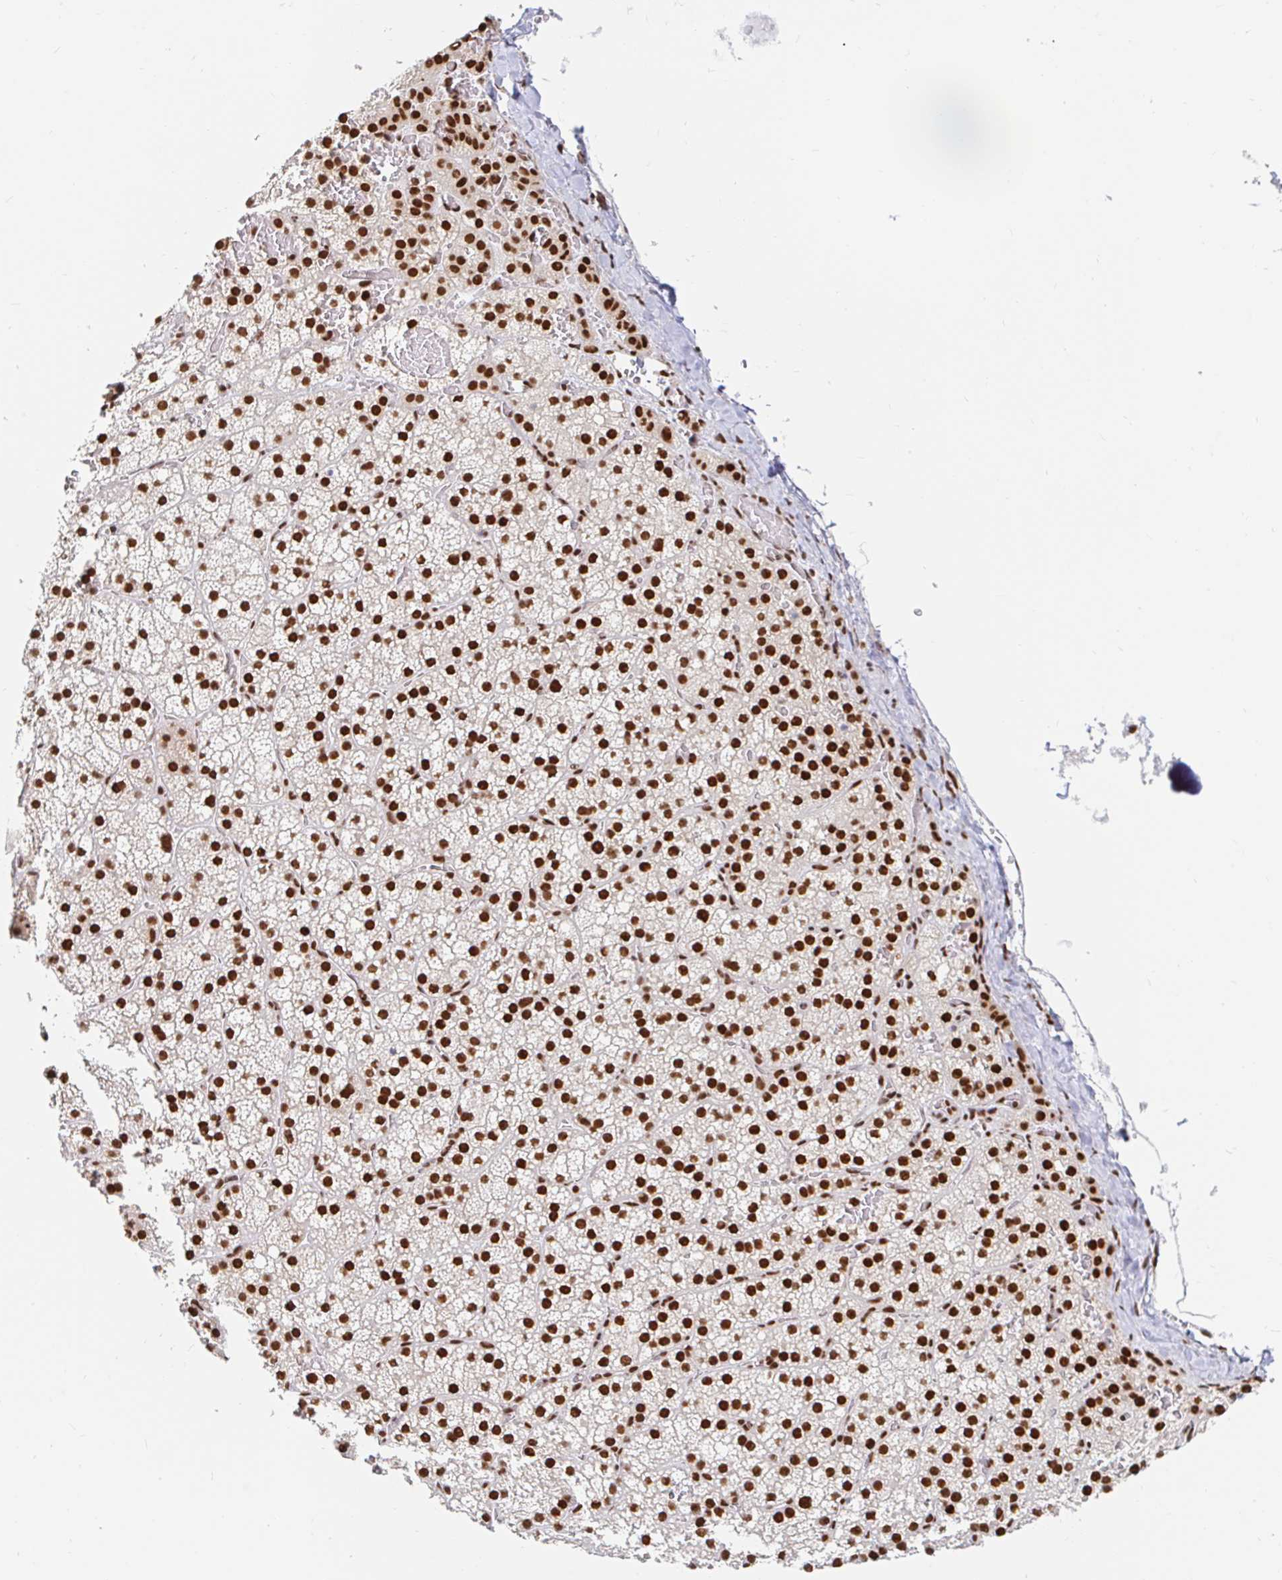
{"staining": {"intensity": "strong", "quantity": ">75%", "location": "nuclear"}, "tissue": "adrenal gland", "cell_type": "Glandular cells", "image_type": "normal", "snomed": [{"axis": "morphology", "description": "Normal tissue, NOS"}, {"axis": "topography", "description": "Adrenal gland"}], "caption": "Brown immunohistochemical staining in unremarkable adrenal gland reveals strong nuclear expression in about >75% of glandular cells. (Stains: DAB in brown, nuclei in blue, Microscopy: brightfield microscopy at high magnification).", "gene": "RBMXL1", "patient": {"sex": "male", "age": 53}}